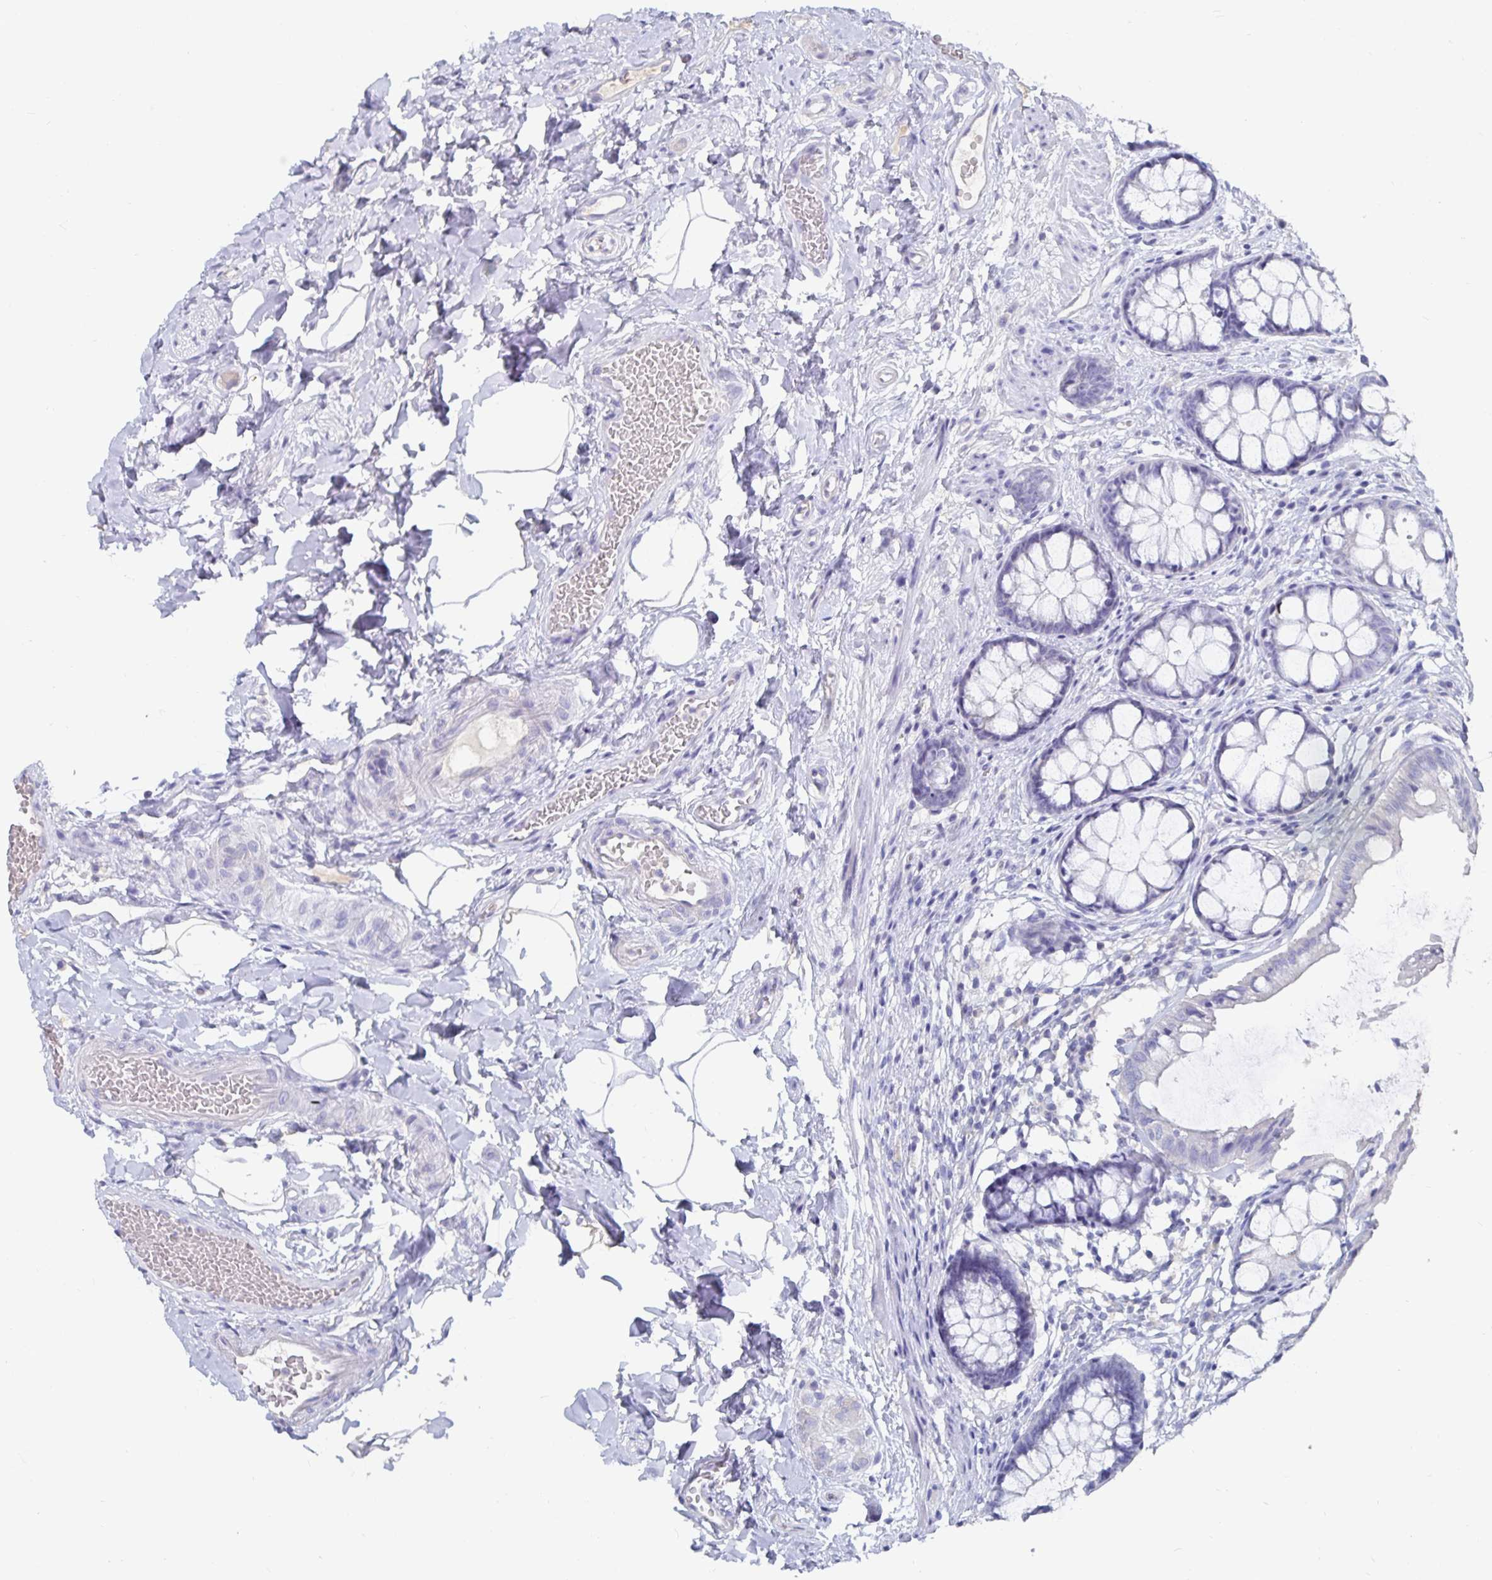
{"staining": {"intensity": "negative", "quantity": "none", "location": "none"}, "tissue": "rectum", "cell_type": "Glandular cells", "image_type": "normal", "snomed": [{"axis": "morphology", "description": "Normal tissue, NOS"}, {"axis": "topography", "description": "Rectum"}], "caption": "Immunohistochemistry (IHC) of benign rectum demonstrates no positivity in glandular cells. The staining is performed using DAB (3,3'-diaminobenzidine) brown chromogen with nuclei counter-stained in using hematoxylin.", "gene": "CFAP69", "patient": {"sex": "female", "age": 62}}